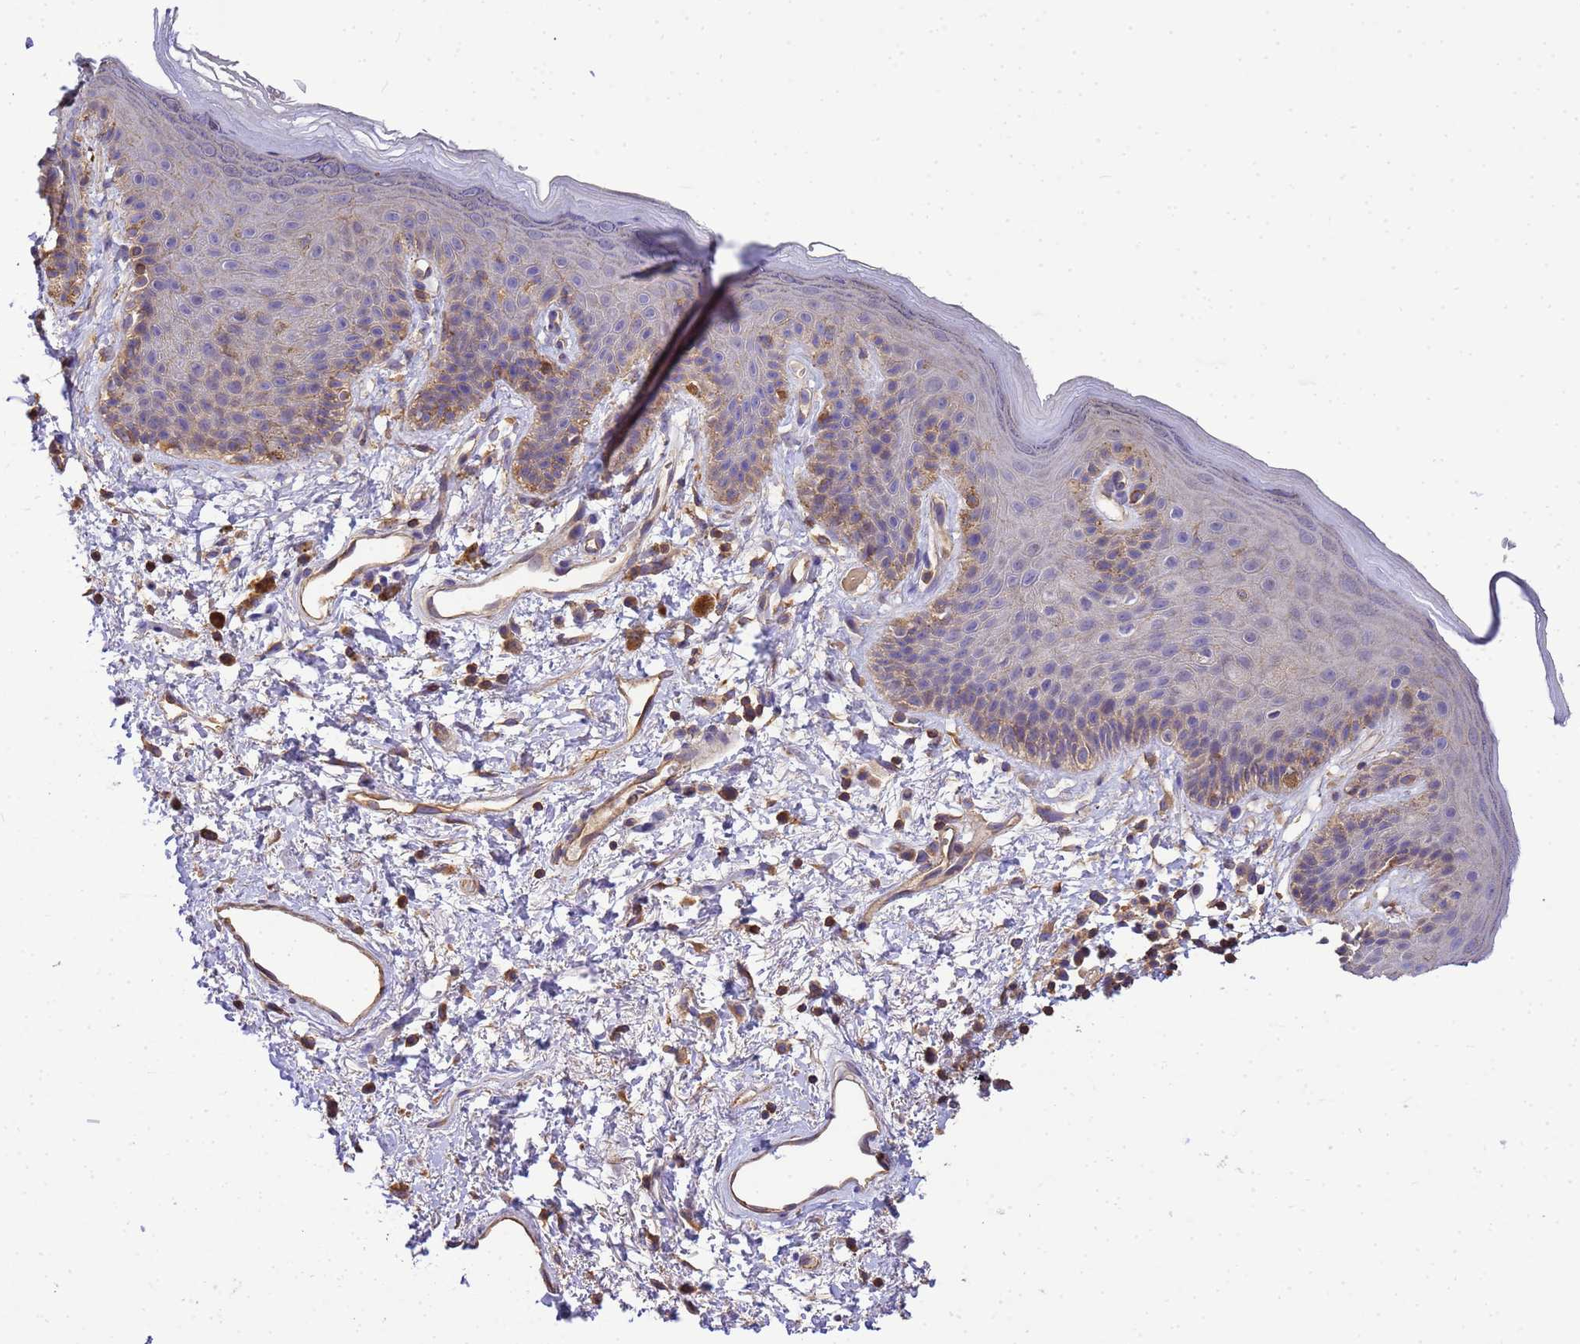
{"staining": {"intensity": "weak", "quantity": "25%-75%", "location": "cytoplasmic/membranous"}, "tissue": "skin", "cell_type": "Epidermal cells", "image_type": "normal", "snomed": [{"axis": "morphology", "description": "Normal tissue, NOS"}, {"axis": "topography", "description": "Anal"}], "caption": "Skin stained with immunohistochemistry reveals weak cytoplasmic/membranous staining in about 25%-75% of epidermal cells. (brown staining indicates protein expression, while blue staining denotes nuclei).", "gene": "WDR64", "patient": {"sex": "female", "age": 46}}